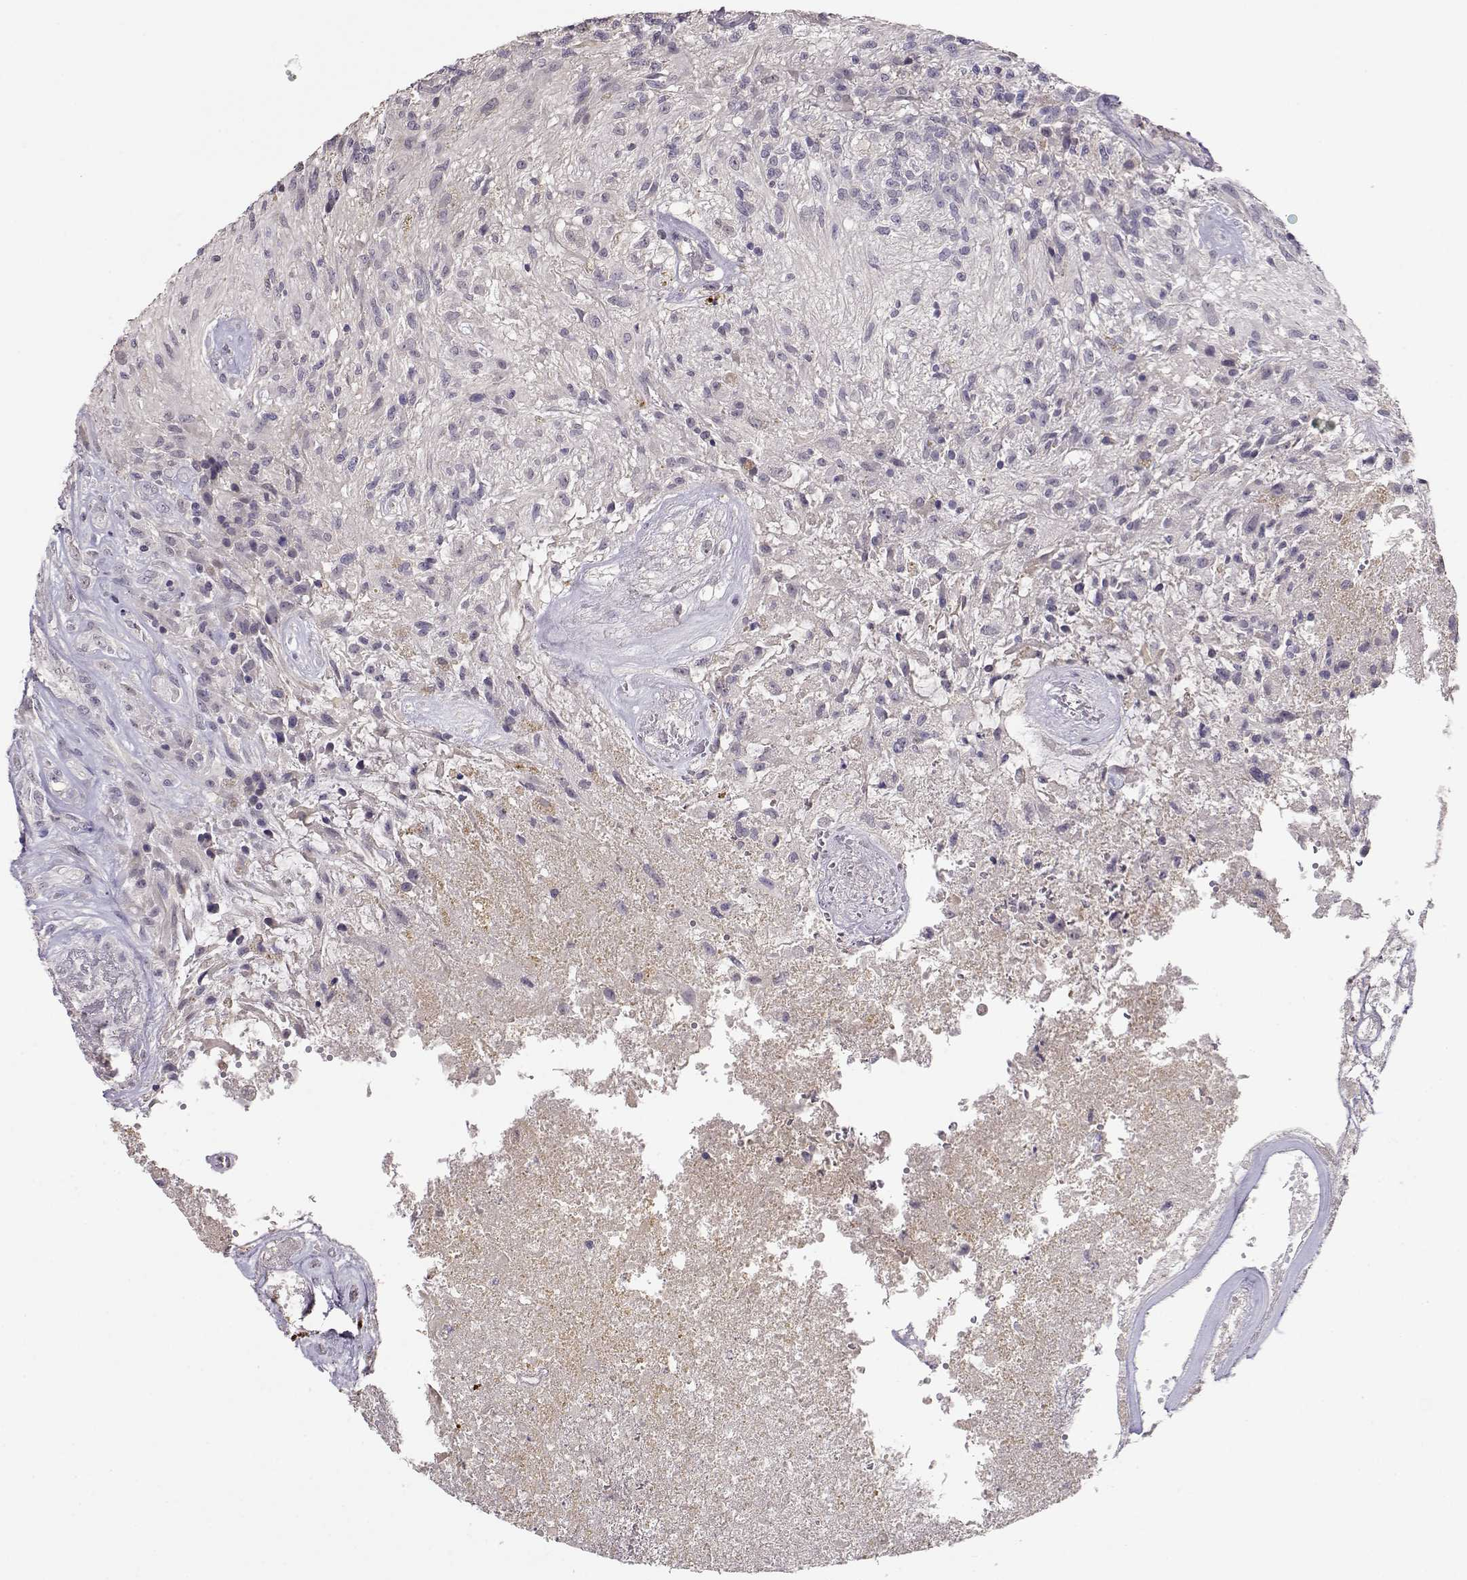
{"staining": {"intensity": "negative", "quantity": "none", "location": "none"}, "tissue": "glioma", "cell_type": "Tumor cells", "image_type": "cancer", "snomed": [{"axis": "morphology", "description": "Glioma, malignant, High grade"}, {"axis": "topography", "description": "Brain"}], "caption": "DAB (3,3'-diaminobenzidine) immunohistochemical staining of glioma demonstrates no significant expression in tumor cells.", "gene": "TACR1", "patient": {"sex": "male", "age": 56}}